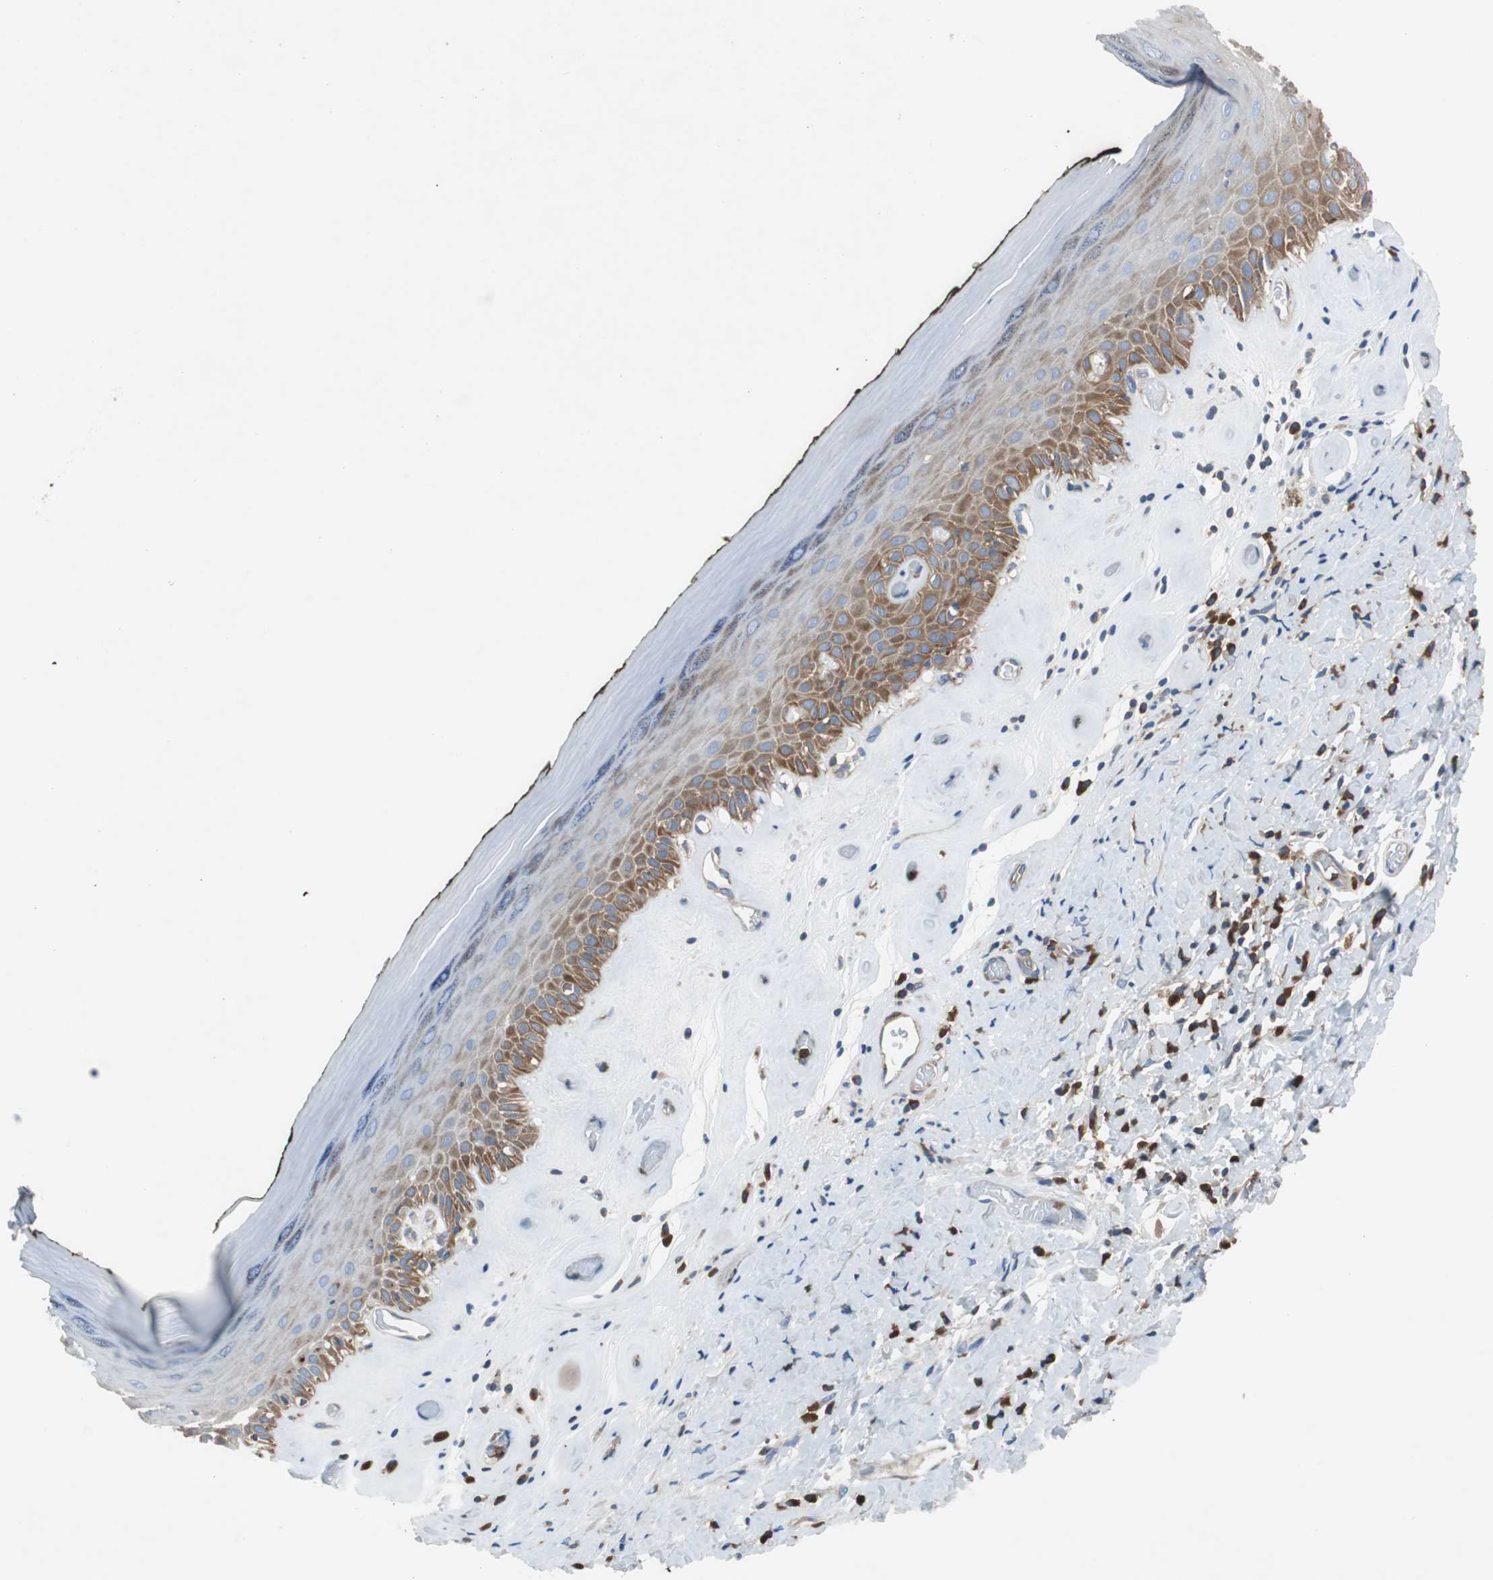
{"staining": {"intensity": "moderate", "quantity": "25%-75%", "location": "cytoplasmic/membranous"}, "tissue": "skin", "cell_type": "Epidermal cells", "image_type": "normal", "snomed": [{"axis": "morphology", "description": "Normal tissue, NOS"}, {"axis": "morphology", "description": "Inflammation, NOS"}, {"axis": "topography", "description": "Vulva"}], "caption": "Immunohistochemical staining of benign human skin shows medium levels of moderate cytoplasmic/membranous staining in about 25%-75% of epidermal cells. (DAB IHC, brown staining for protein, blue staining for nuclei).", "gene": "GYS1", "patient": {"sex": "female", "age": 84}}